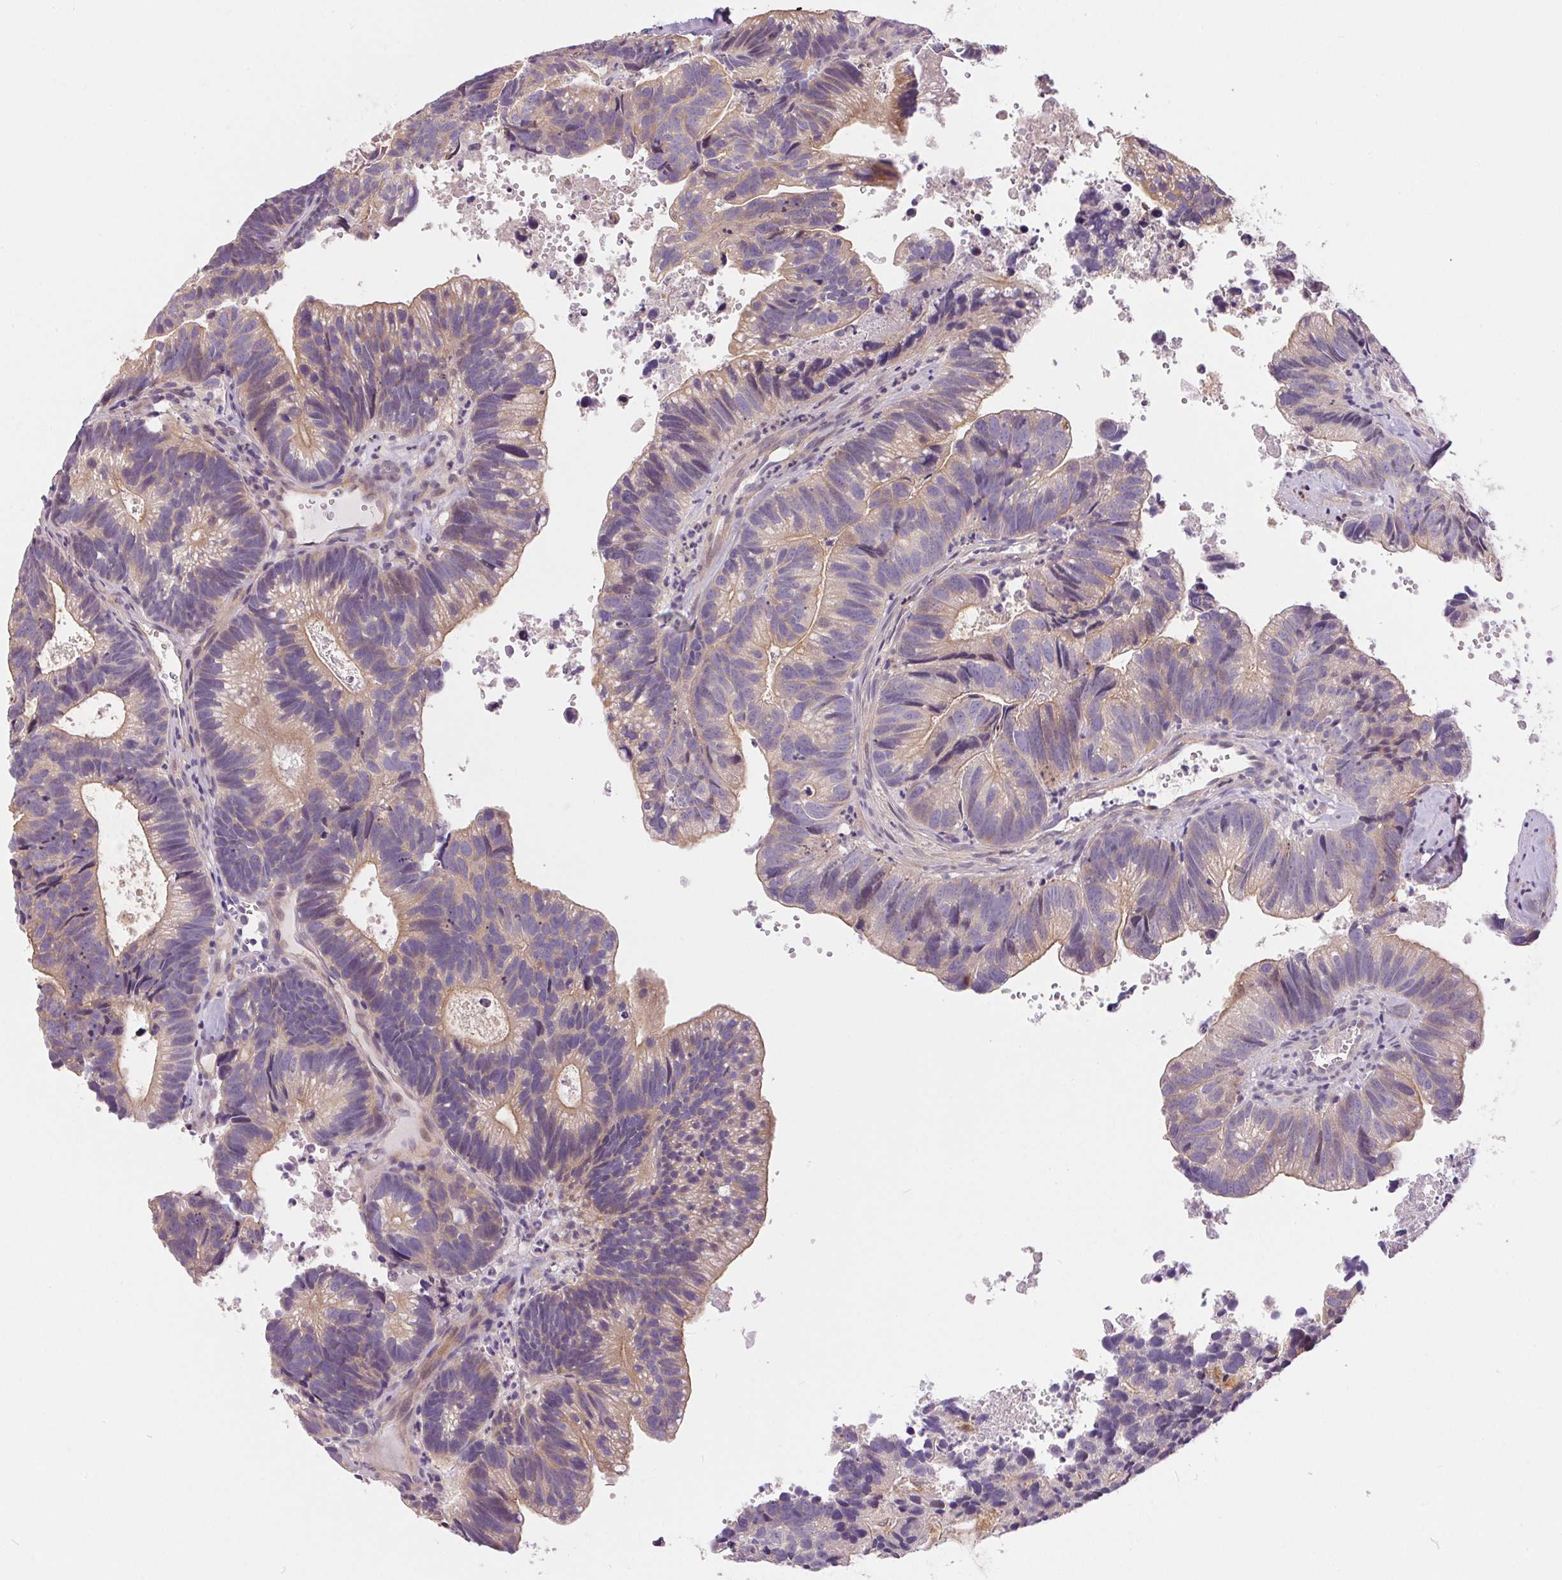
{"staining": {"intensity": "weak", "quantity": "25%-75%", "location": "cytoplasmic/membranous"}, "tissue": "head and neck cancer", "cell_type": "Tumor cells", "image_type": "cancer", "snomed": [{"axis": "morphology", "description": "Adenocarcinoma, NOS"}, {"axis": "topography", "description": "Head-Neck"}], "caption": "IHC staining of head and neck cancer, which reveals low levels of weak cytoplasmic/membranous expression in approximately 25%-75% of tumor cells indicating weak cytoplasmic/membranous protein positivity. The staining was performed using DAB (3,3'-diaminobenzidine) (brown) for protein detection and nuclei were counterstained in hematoxylin (blue).", "gene": "UNC13B", "patient": {"sex": "male", "age": 62}}